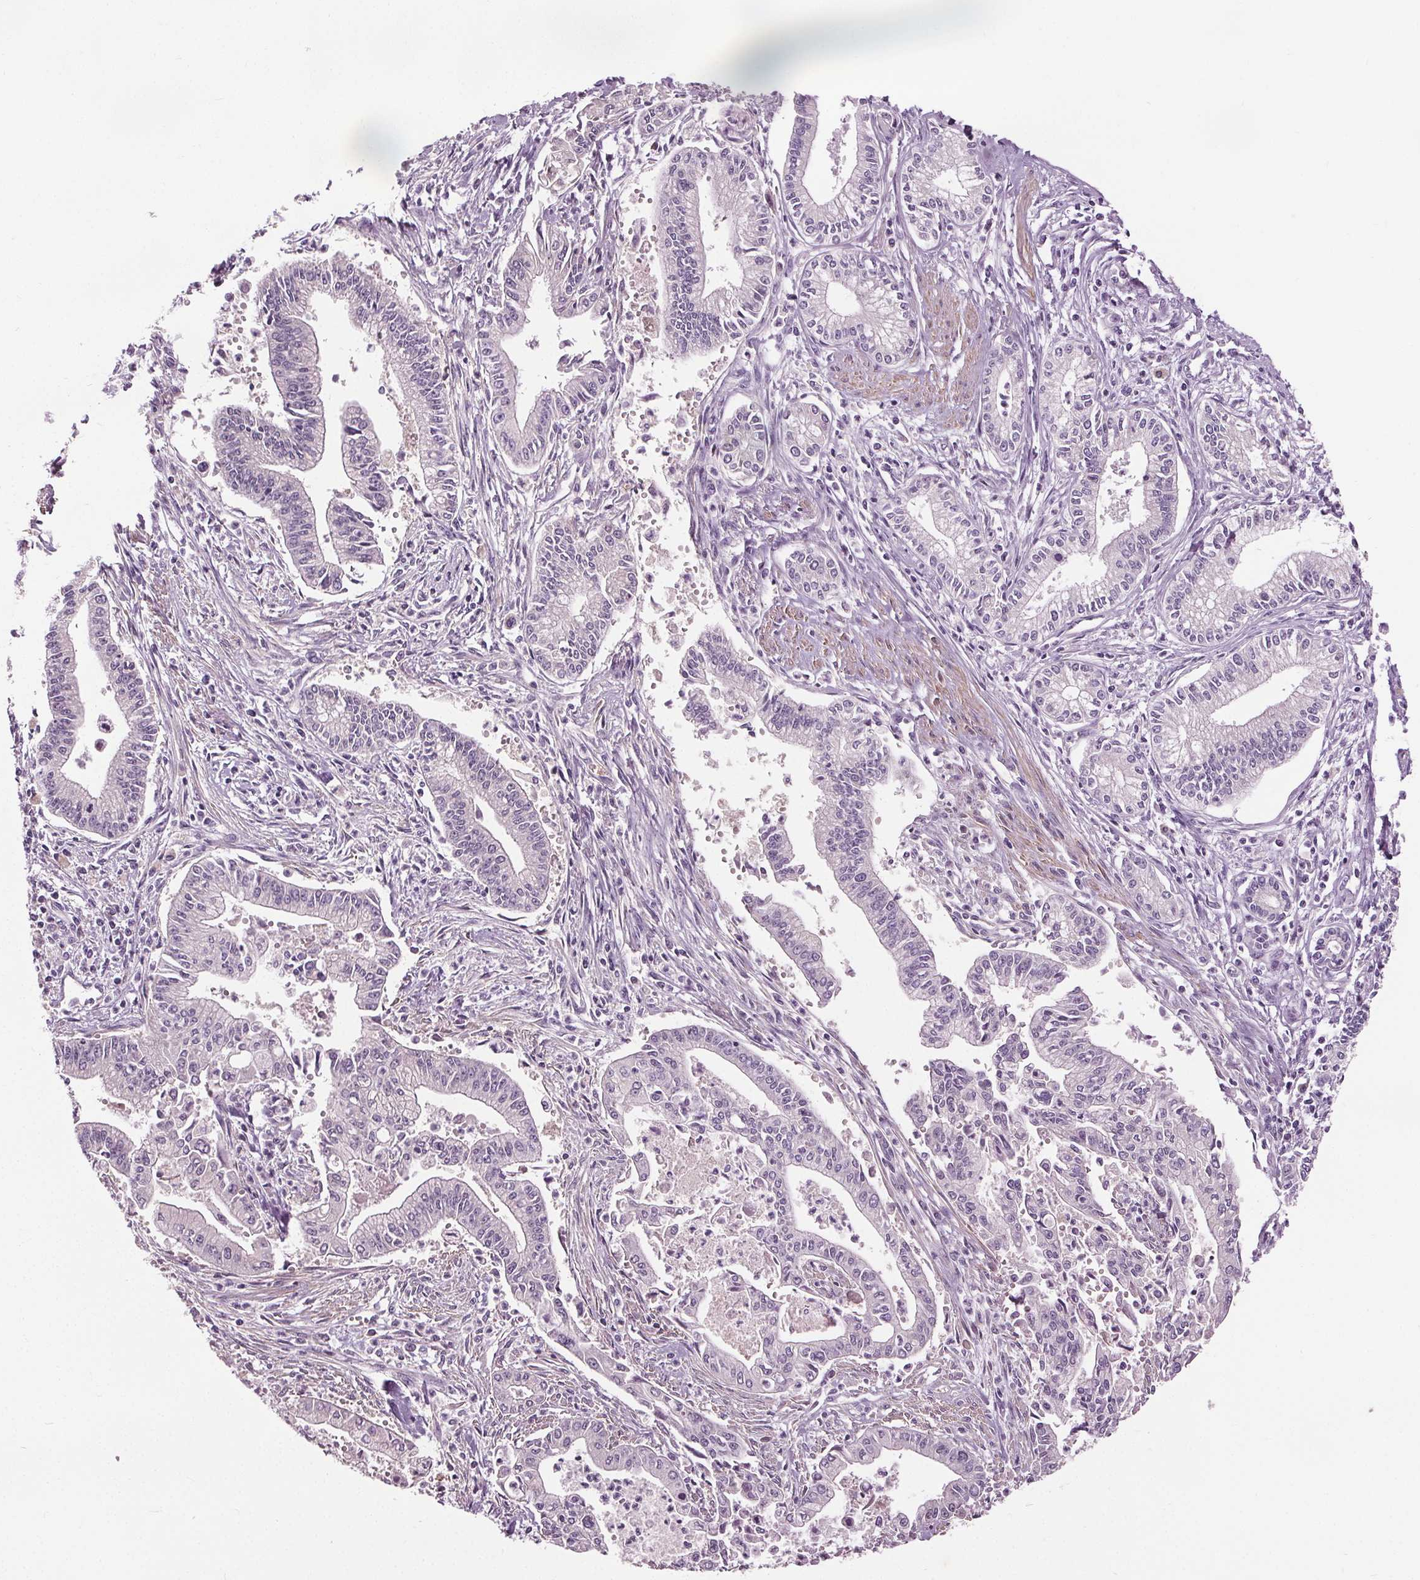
{"staining": {"intensity": "negative", "quantity": "none", "location": "none"}, "tissue": "pancreatic cancer", "cell_type": "Tumor cells", "image_type": "cancer", "snomed": [{"axis": "morphology", "description": "Adenocarcinoma, NOS"}, {"axis": "topography", "description": "Pancreas"}], "caption": "Immunohistochemistry image of neoplastic tissue: human adenocarcinoma (pancreatic) stained with DAB displays no significant protein expression in tumor cells.", "gene": "RASA1", "patient": {"sex": "female", "age": 65}}